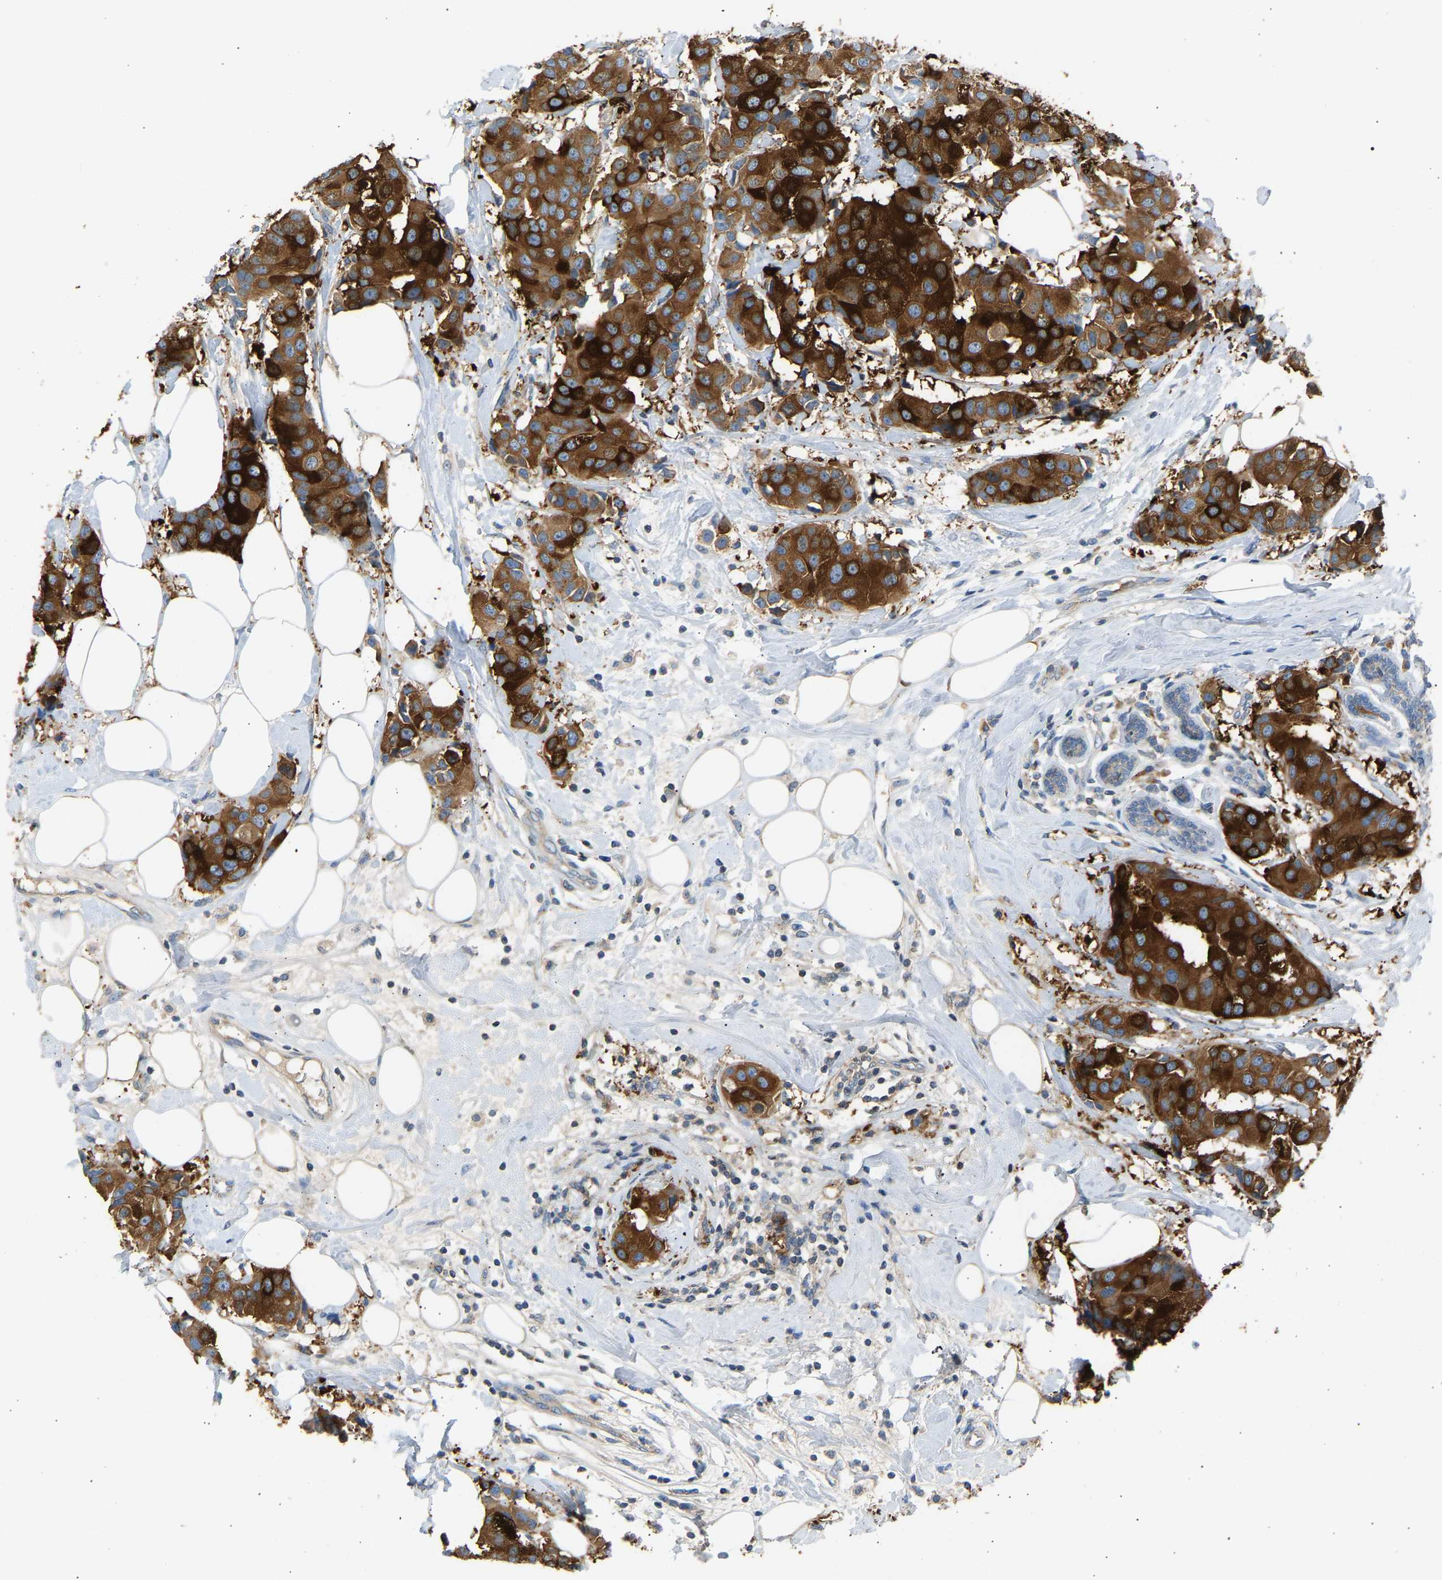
{"staining": {"intensity": "strong", "quantity": ">75%", "location": "cytoplasmic/membranous"}, "tissue": "breast cancer", "cell_type": "Tumor cells", "image_type": "cancer", "snomed": [{"axis": "morphology", "description": "Normal tissue, NOS"}, {"axis": "morphology", "description": "Duct carcinoma"}, {"axis": "topography", "description": "Breast"}], "caption": "Invasive ductal carcinoma (breast) stained with a brown dye demonstrates strong cytoplasmic/membranous positive positivity in about >75% of tumor cells.", "gene": "TRIM50", "patient": {"sex": "female", "age": 39}}